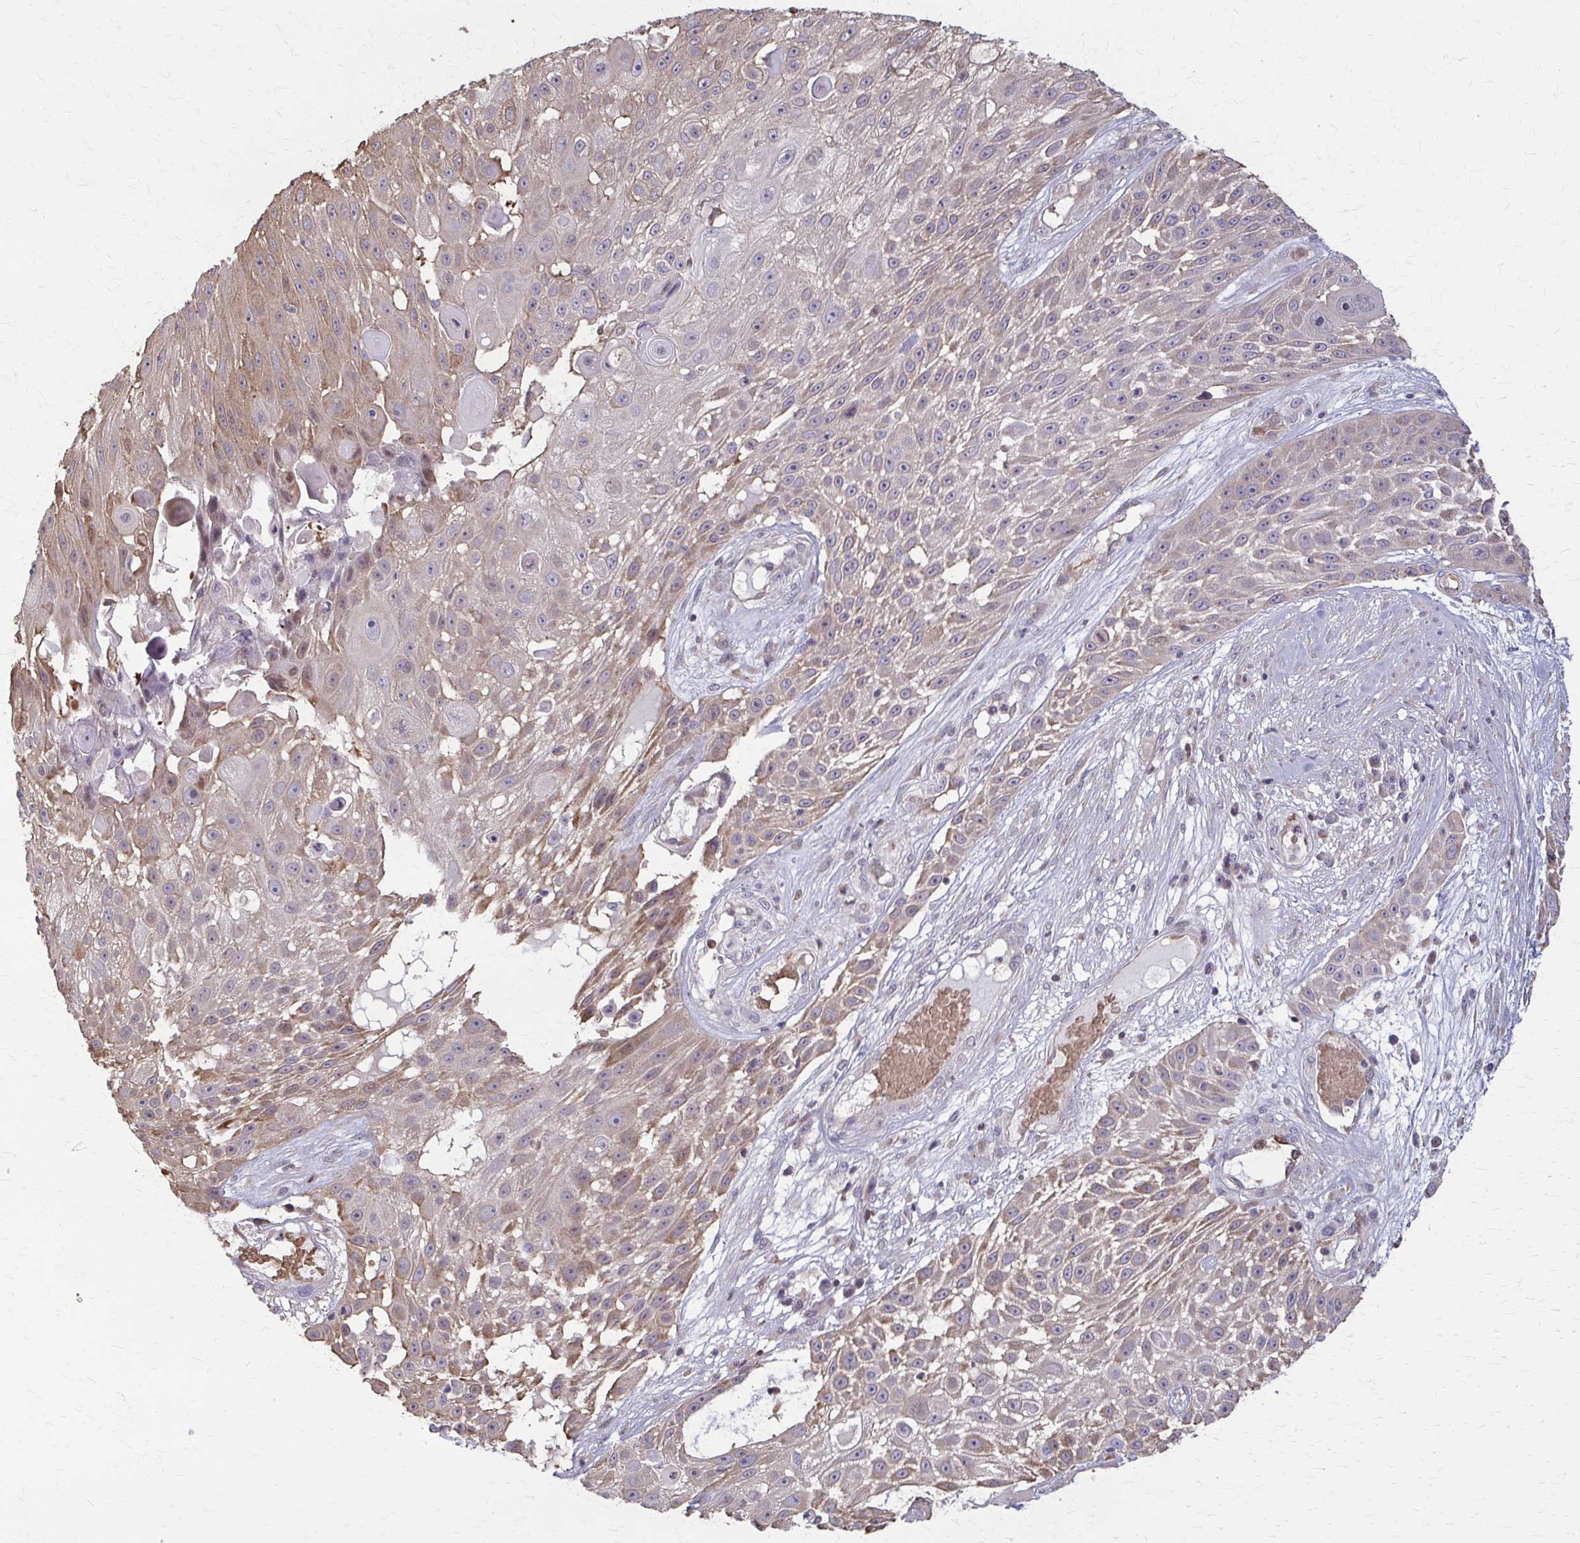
{"staining": {"intensity": "weak", "quantity": "25%-75%", "location": "cytoplasmic/membranous"}, "tissue": "skin cancer", "cell_type": "Tumor cells", "image_type": "cancer", "snomed": [{"axis": "morphology", "description": "Squamous cell carcinoma, NOS"}, {"axis": "topography", "description": "Skin"}], "caption": "Weak cytoplasmic/membranous expression for a protein is identified in approximately 25%-75% of tumor cells of skin cancer (squamous cell carcinoma) using immunohistochemistry (IHC).", "gene": "ZNF34", "patient": {"sex": "female", "age": 86}}